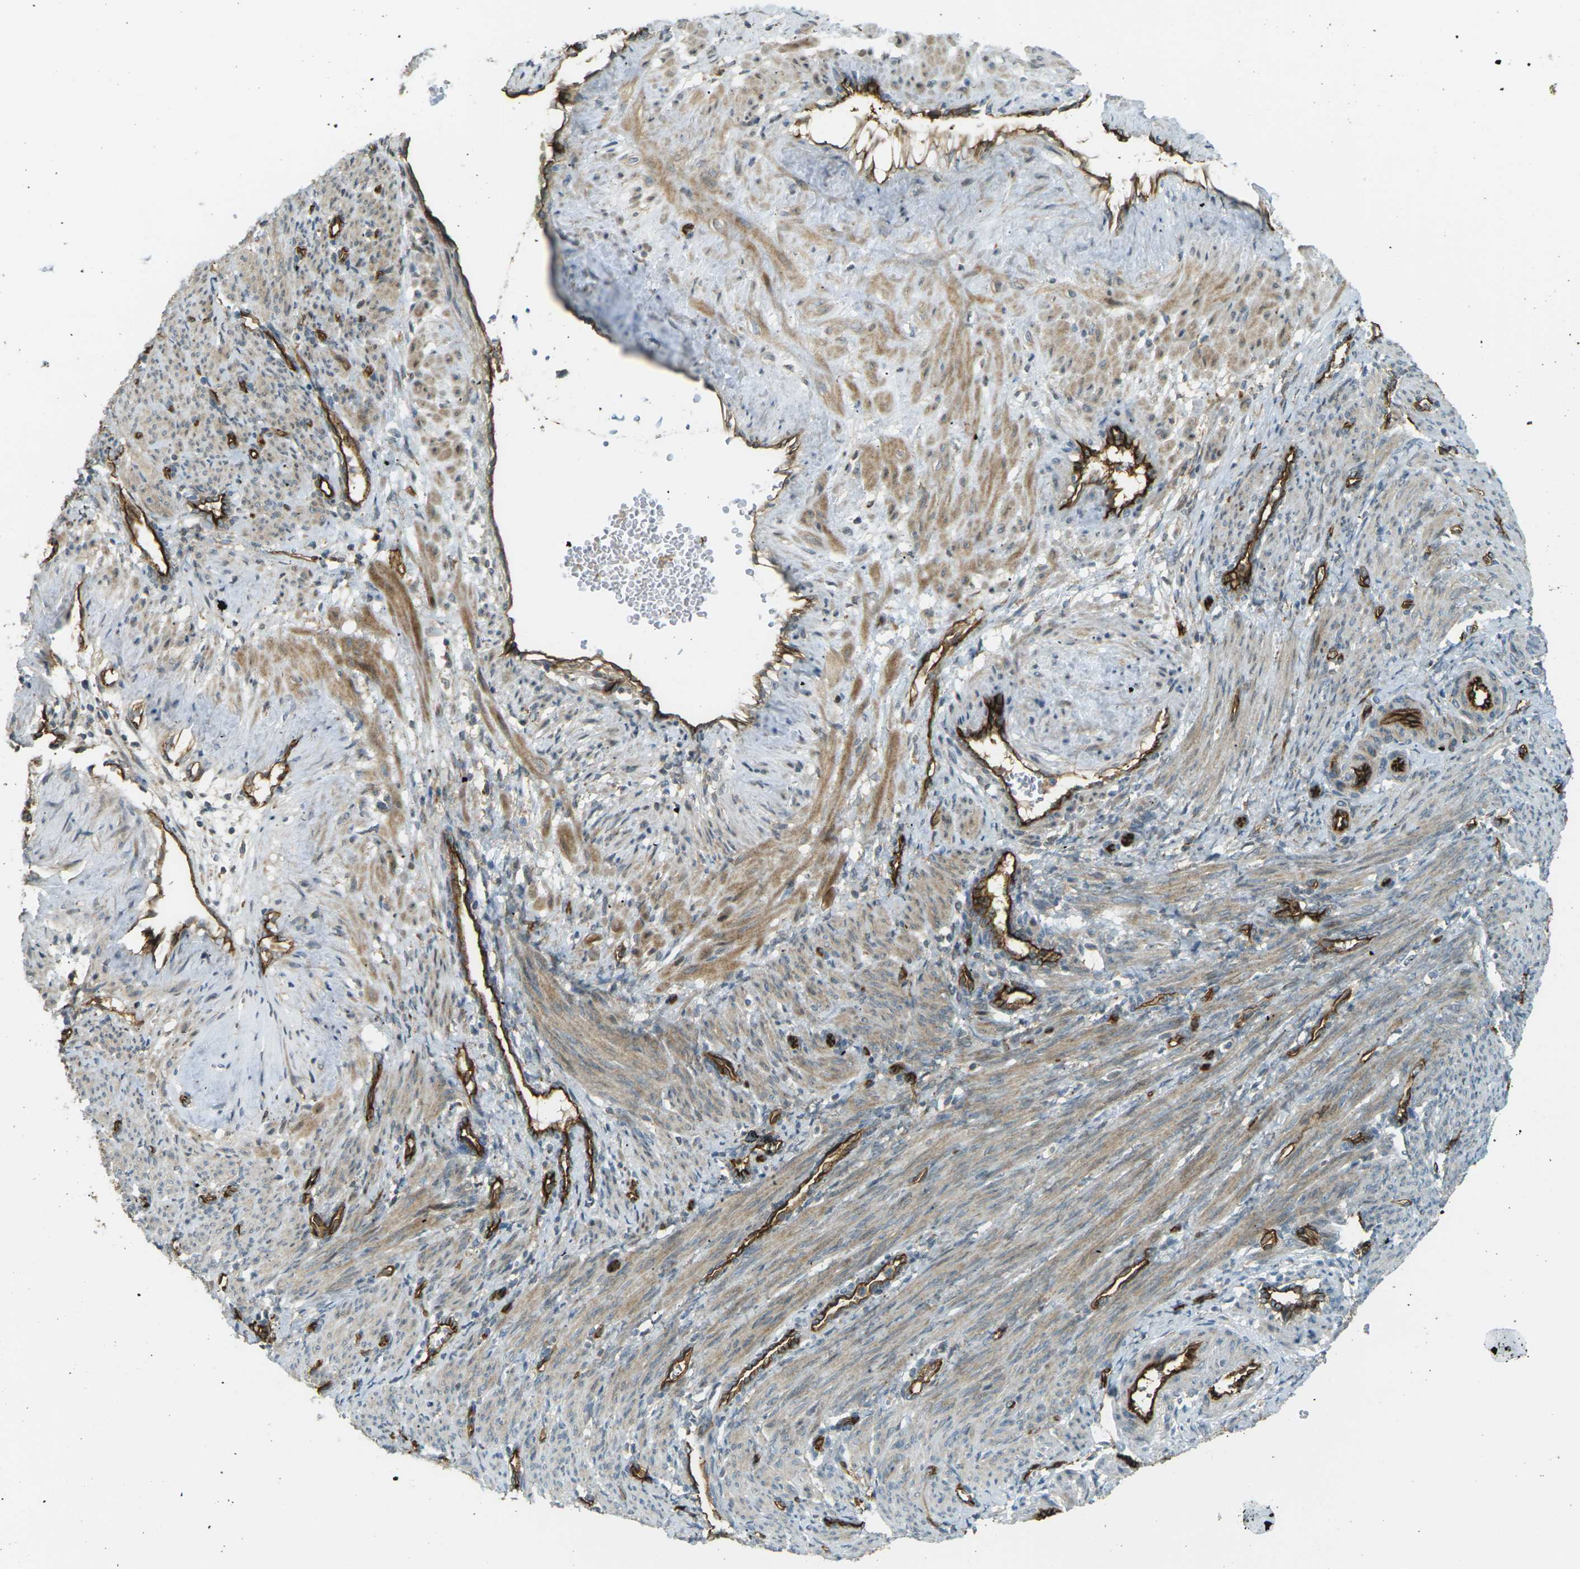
{"staining": {"intensity": "weak", "quantity": "25%-75%", "location": "cytoplasmic/membranous"}, "tissue": "smooth muscle", "cell_type": "Smooth muscle cells", "image_type": "normal", "snomed": [{"axis": "morphology", "description": "Normal tissue, NOS"}, {"axis": "topography", "description": "Endometrium"}], "caption": "High-power microscopy captured an immunohistochemistry (IHC) micrograph of unremarkable smooth muscle, revealing weak cytoplasmic/membranous positivity in approximately 25%-75% of smooth muscle cells.", "gene": "S1PR1", "patient": {"sex": "female", "age": 33}}